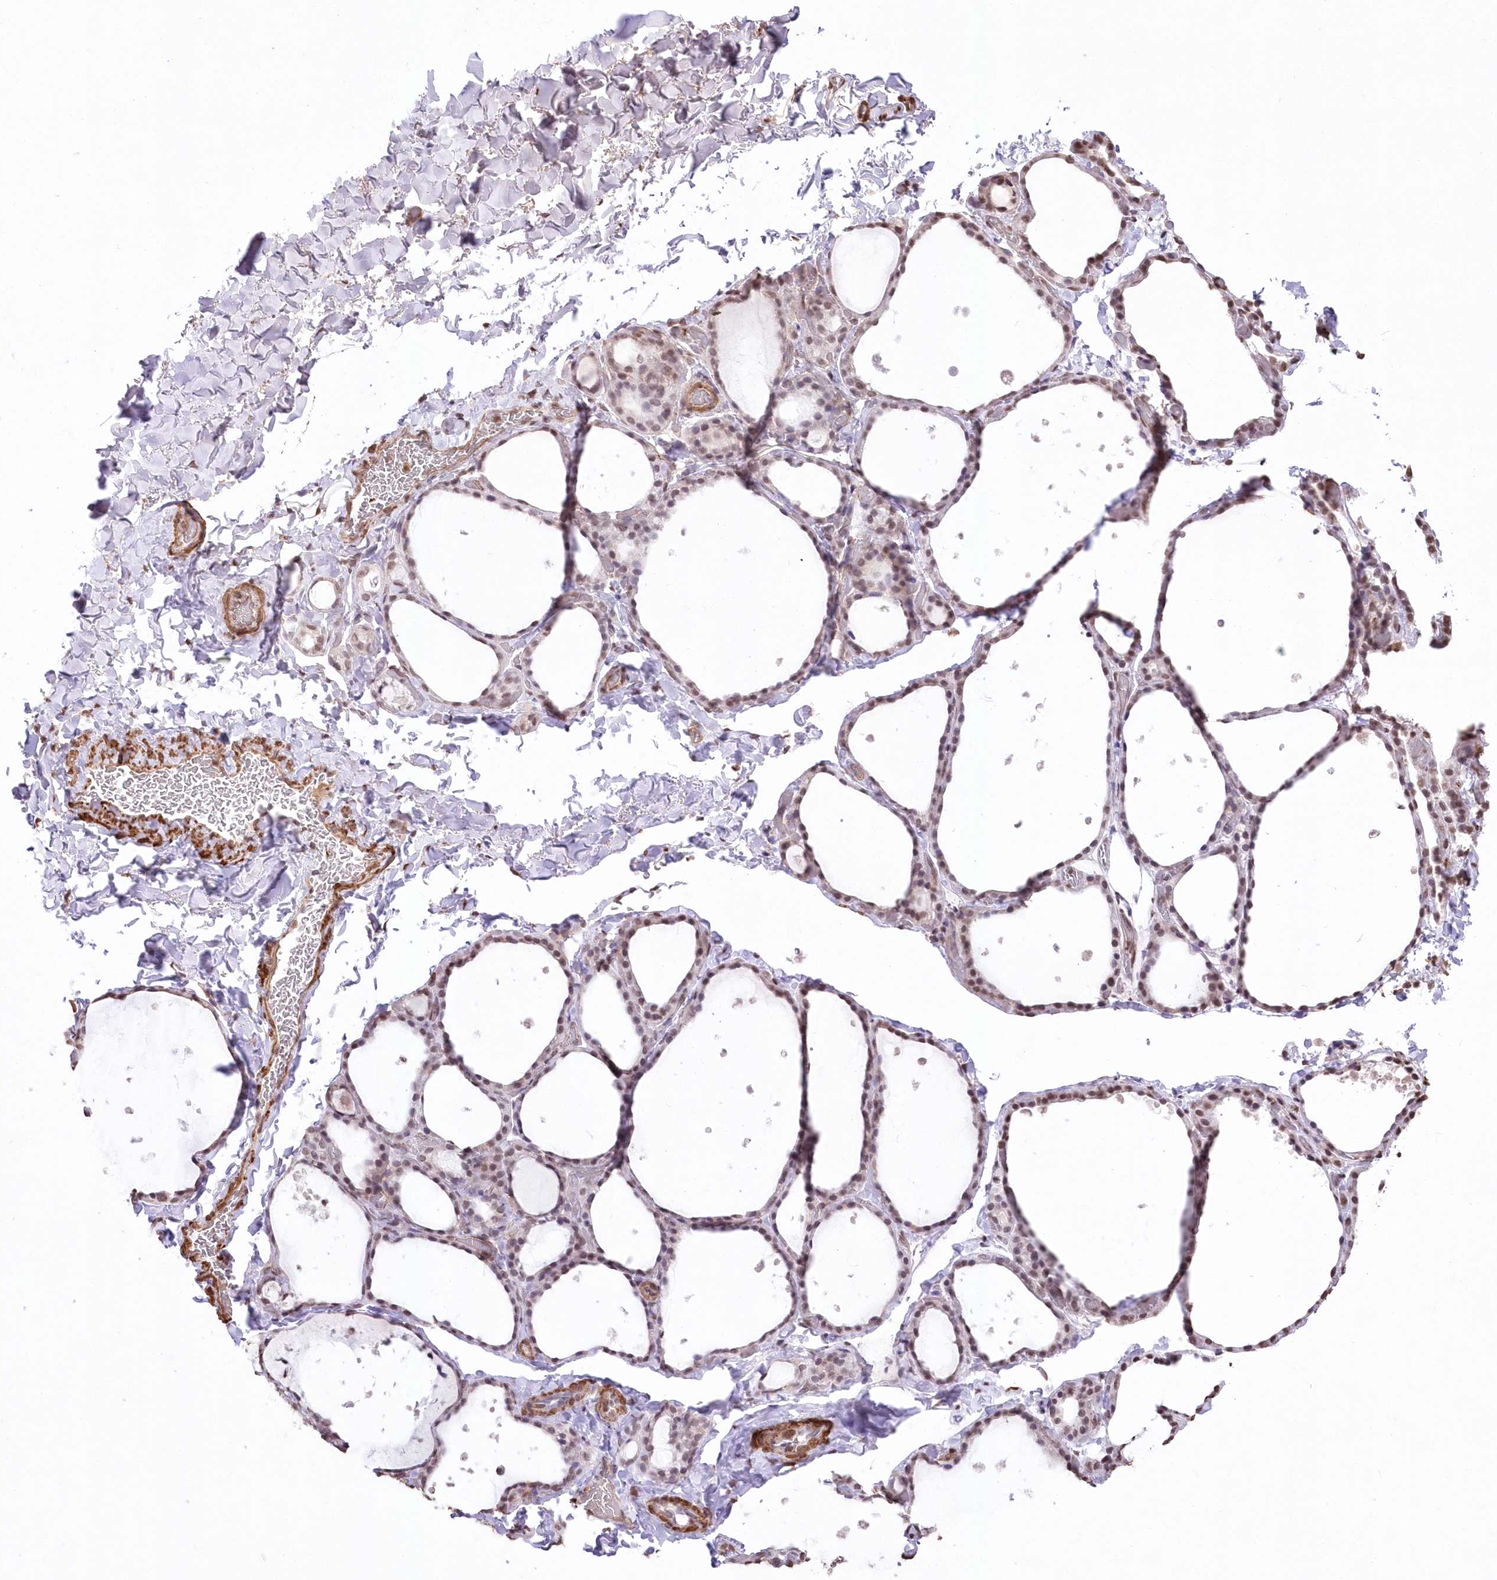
{"staining": {"intensity": "moderate", "quantity": ">75%", "location": "nuclear"}, "tissue": "thyroid gland", "cell_type": "Glandular cells", "image_type": "normal", "snomed": [{"axis": "morphology", "description": "Normal tissue, NOS"}, {"axis": "topography", "description": "Thyroid gland"}], "caption": "Immunohistochemical staining of normal human thyroid gland reveals moderate nuclear protein positivity in about >75% of glandular cells.", "gene": "ENSG00000275740", "patient": {"sex": "female", "age": 44}}